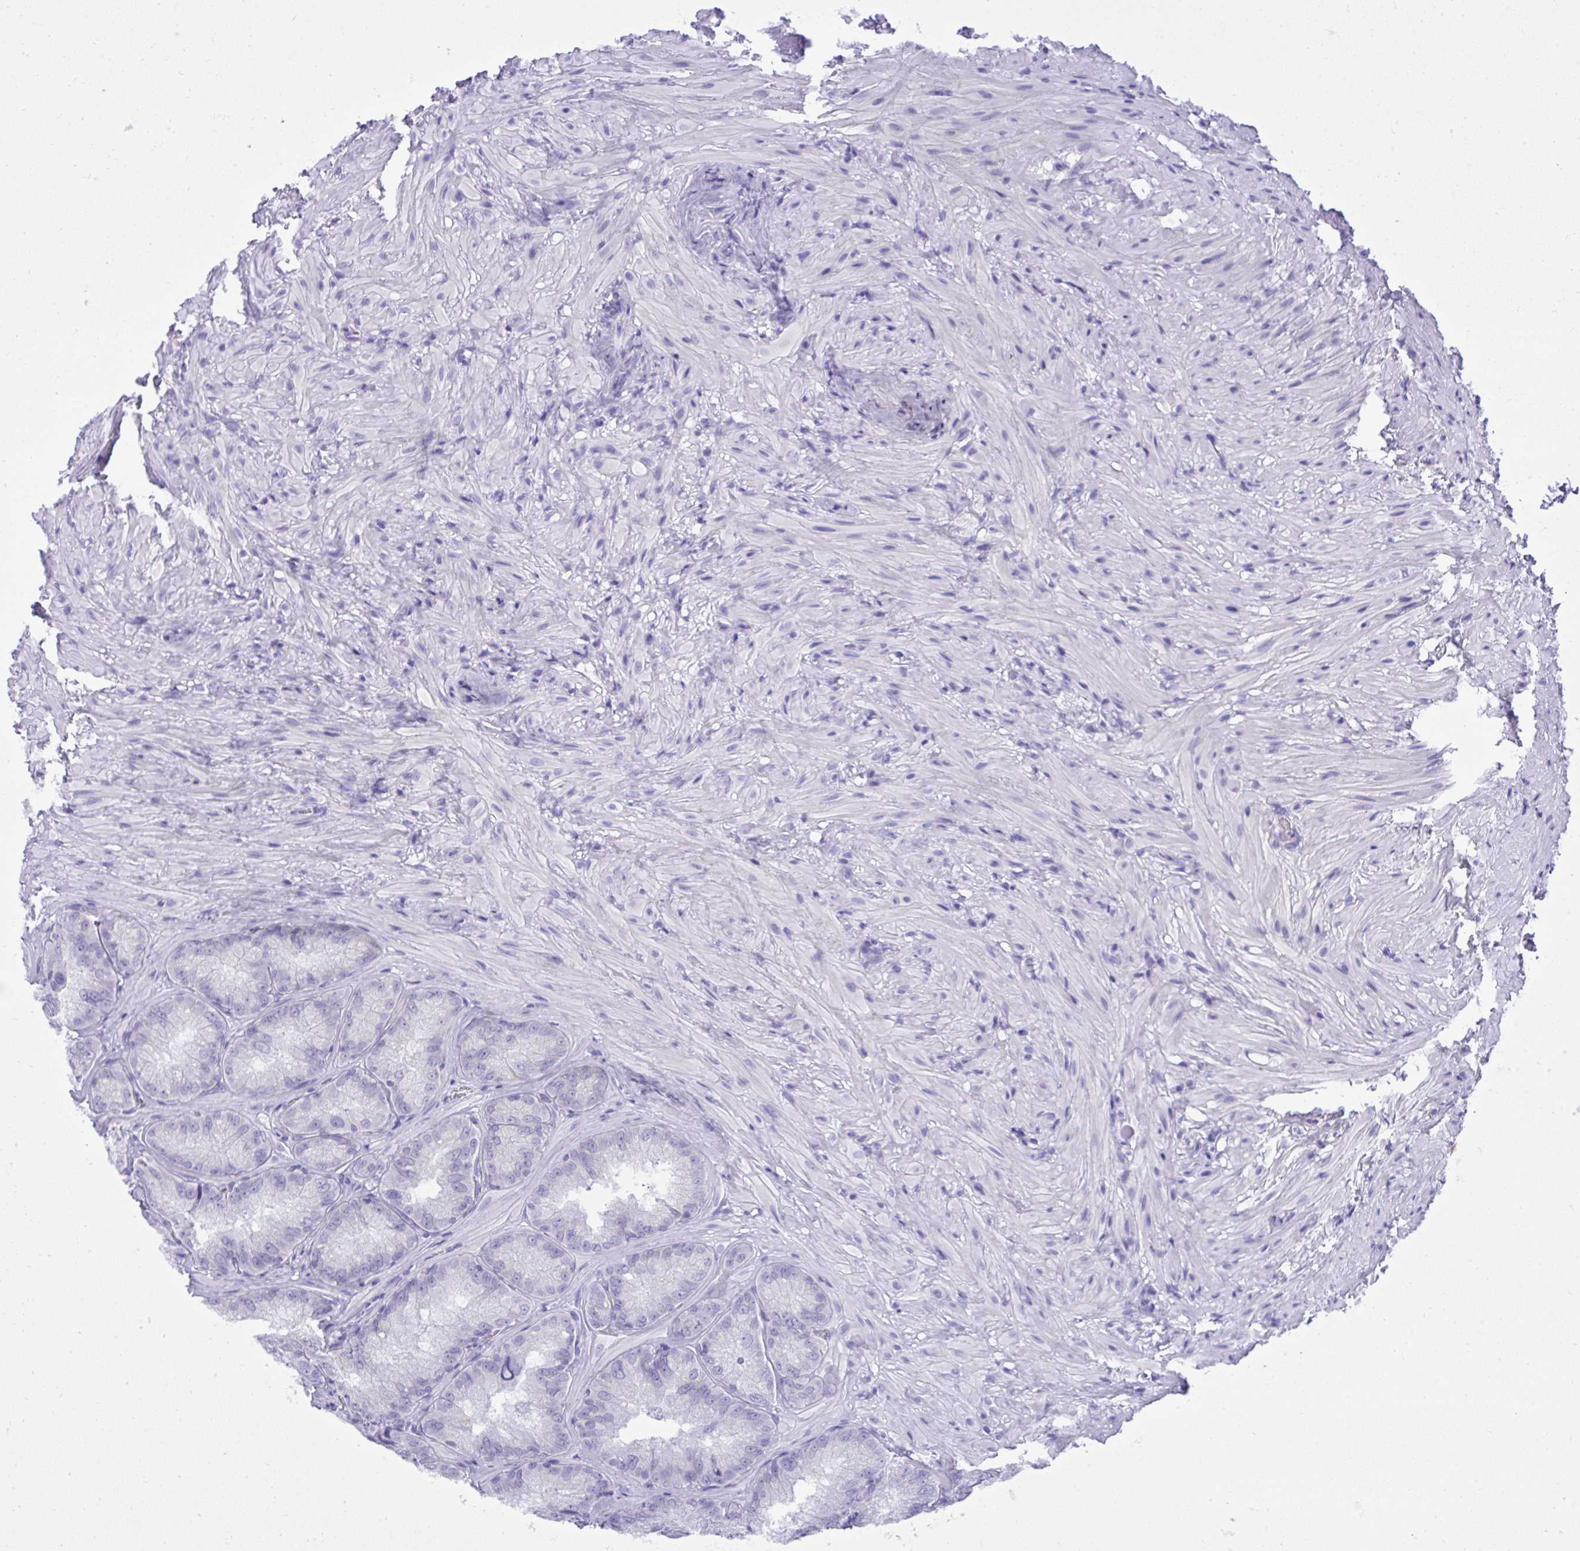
{"staining": {"intensity": "negative", "quantity": "none", "location": "none"}, "tissue": "seminal vesicle", "cell_type": "Glandular cells", "image_type": "normal", "snomed": [{"axis": "morphology", "description": "Normal tissue, NOS"}, {"axis": "topography", "description": "Seminal veicle"}], "caption": "Image shows no significant protein expression in glandular cells of benign seminal vesicle.", "gene": "ST6GALNAC3", "patient": {"sex": "male", "age": 47}}